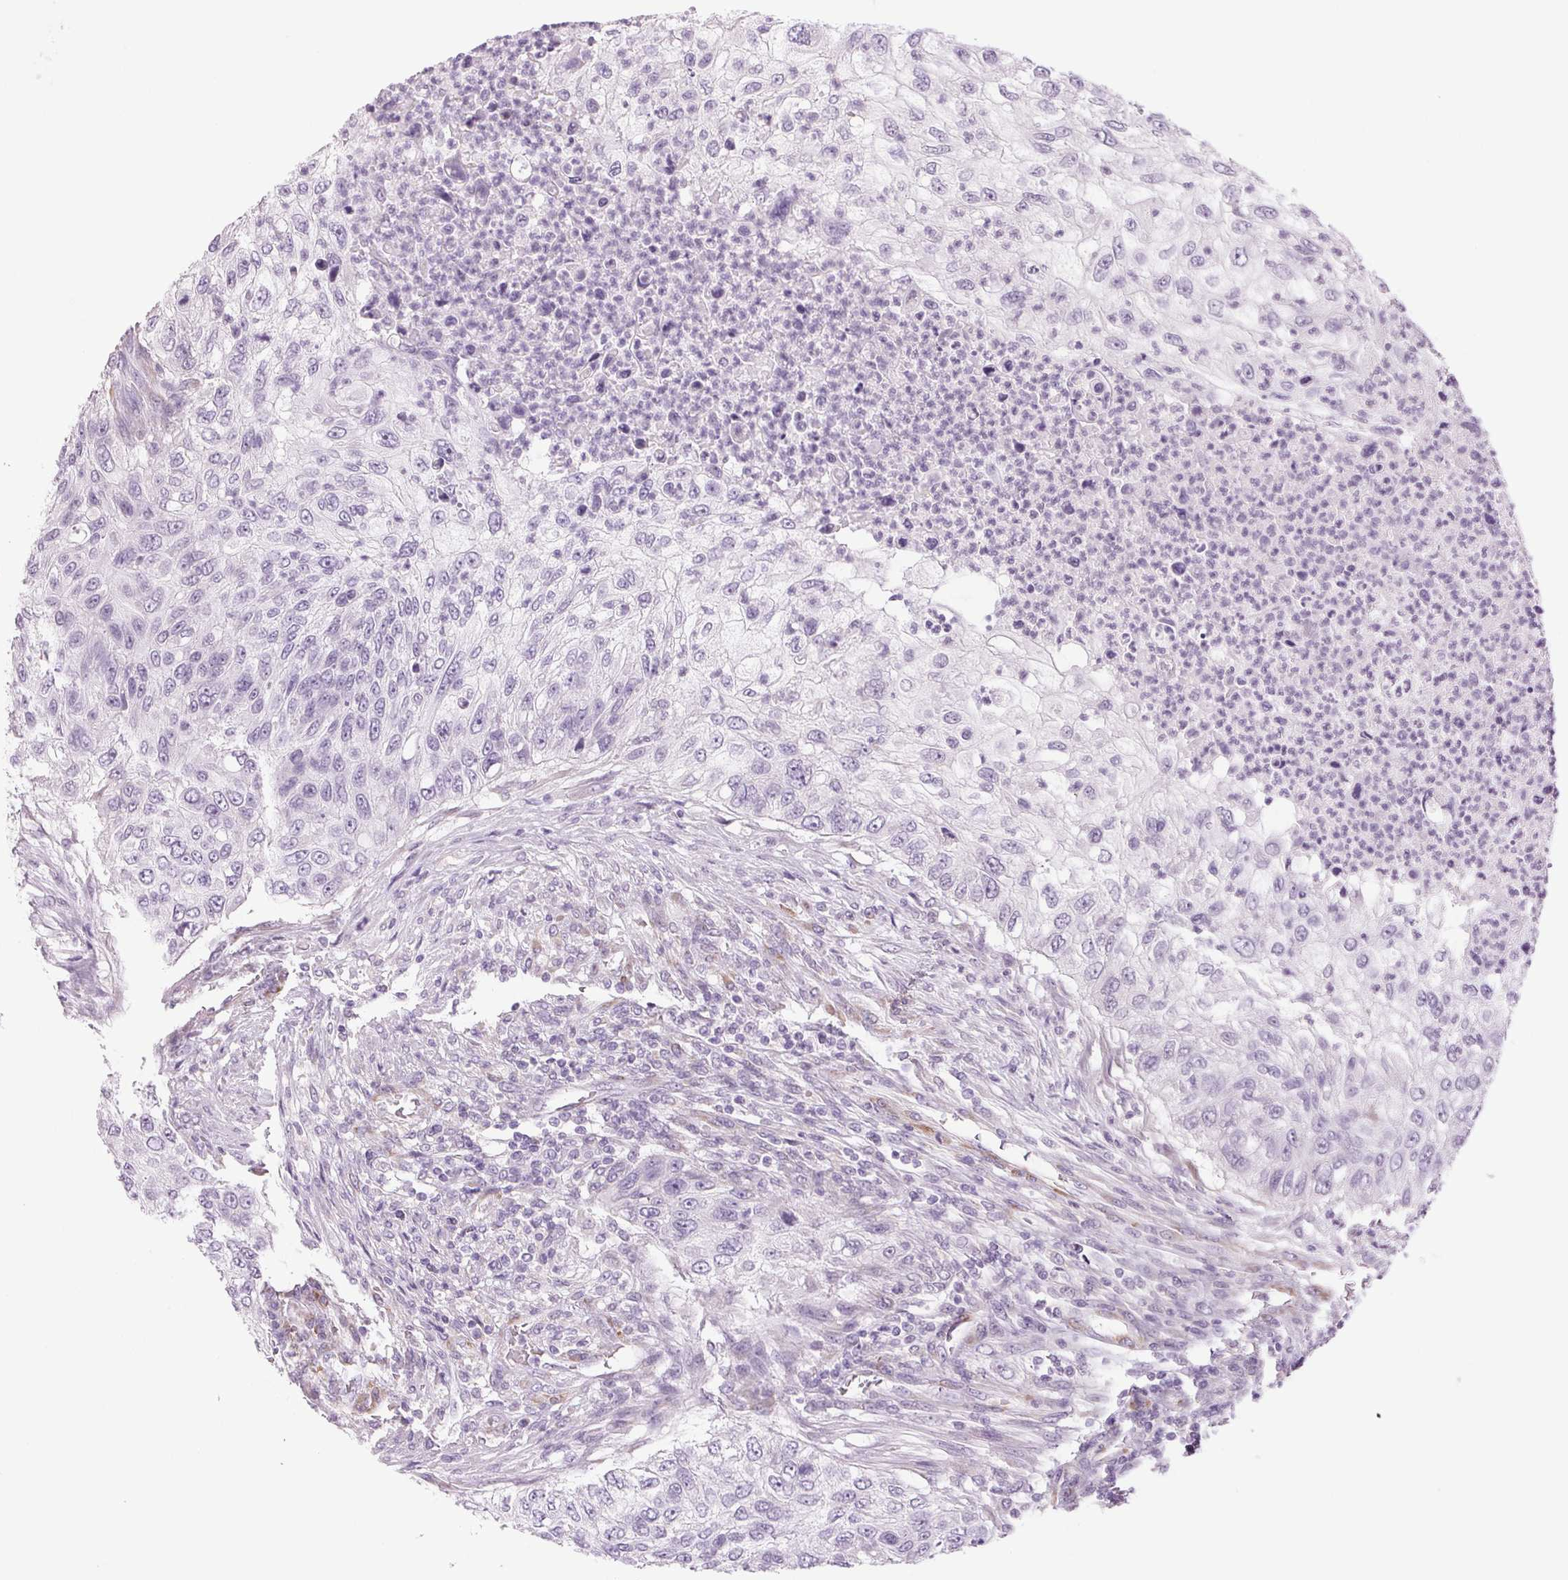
{"staining": {"intensity": "negative", "quantity": "none", "location": "none"}, "tissue": "urothelial cancer", "cell_type": "Tumor cells", "image_type": "cancer", "snomed": [{"axis": "morphology", "description": "Urothelial carcinoma, High grade"}, {"axis": "topography", "description": "Urinary bladder"}], "caption": "IHC histopathology image of neoplastic tissue: human urothelial carcinoma (high-grade) stained with DAB demonstrates no significant protein positivity in tumor cells.", "gene": "DNAJC6", "patient": {"sex": "female", "age": 60}}